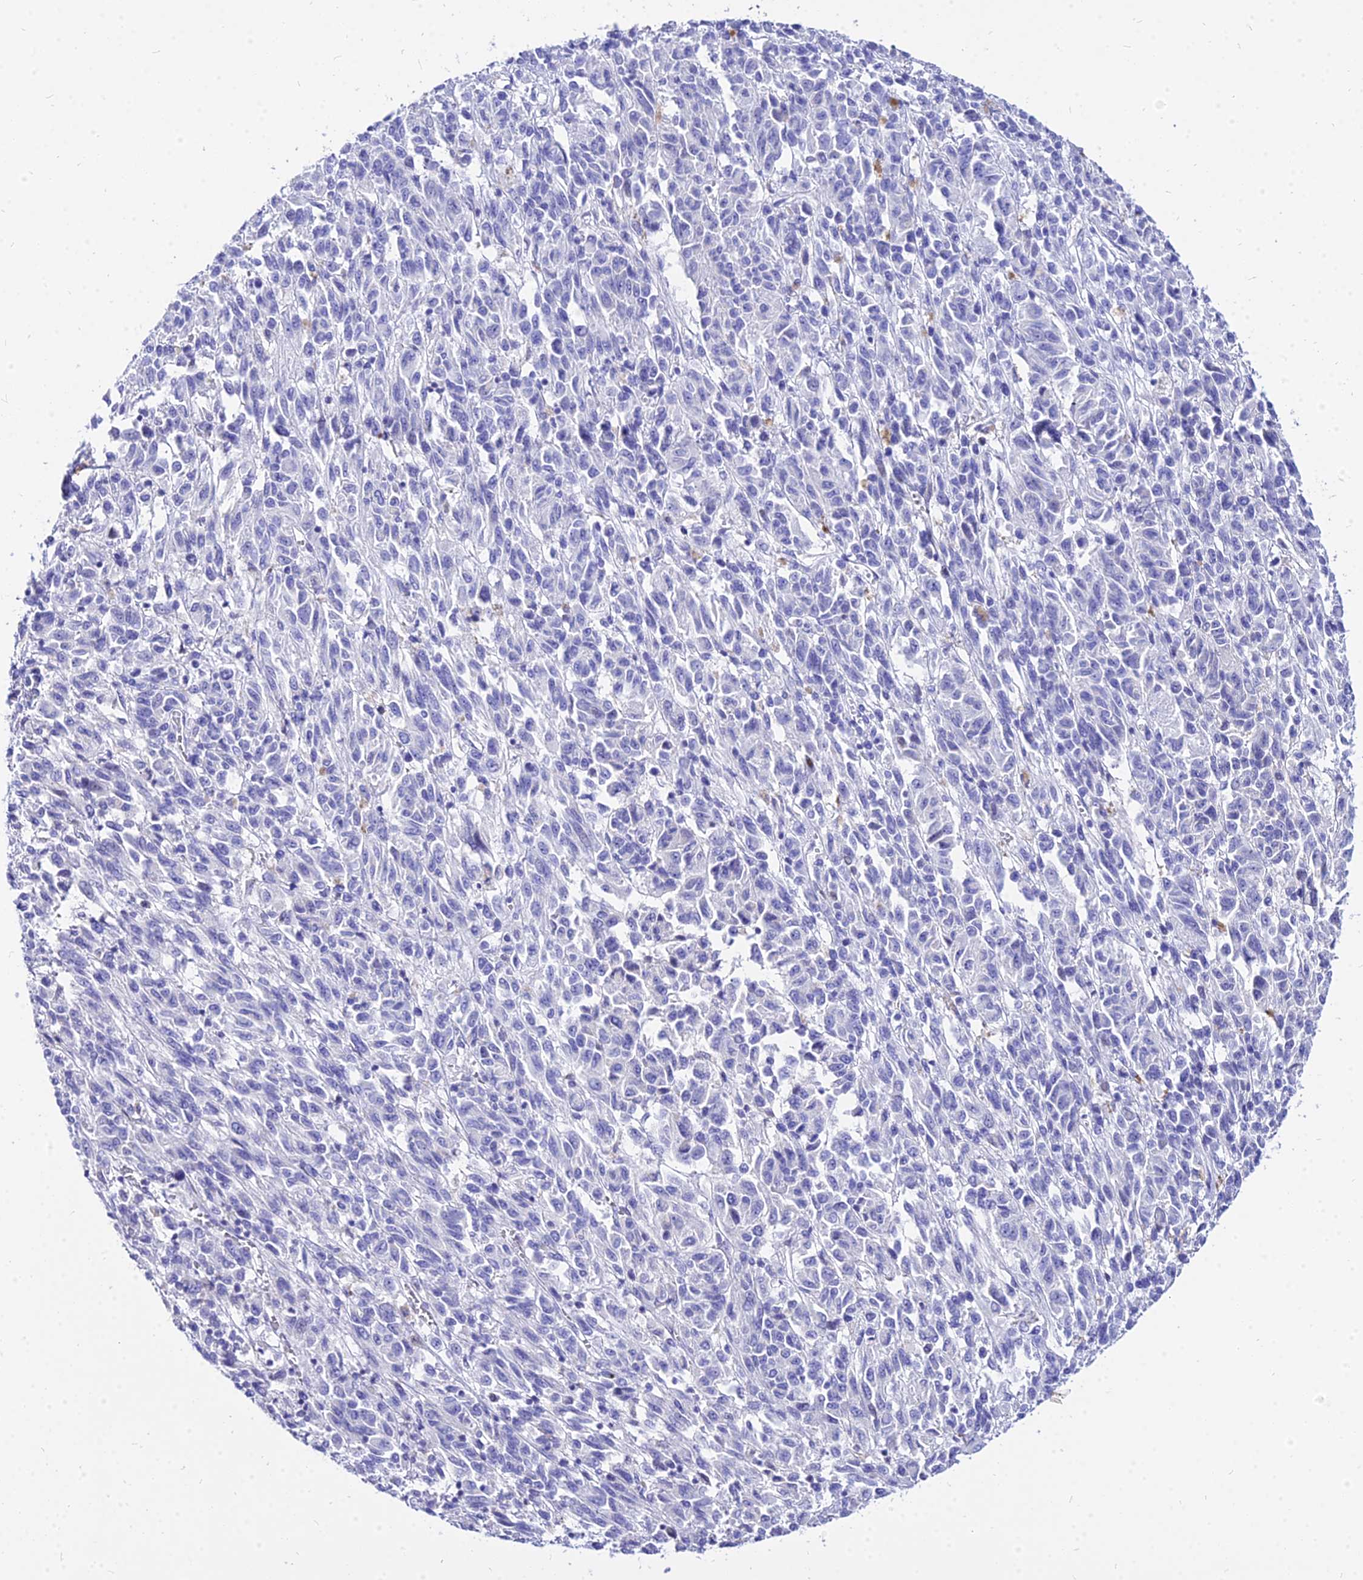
{"staining": {"intensity": "negative", "quantity": "none", "location": "none"}, "tissue": "melanoma", "cell_type": "Tumor cells", "image_type": "cancer", "snomed": [{"axis": "morphology", "description": "Malignant melanoma, Metastatic site"}, {"axis": "topography", "description": "Lung"}], "caption": "An IHC histopathology image of malignant melanoma (metastatic site) is shown. There is no staining in tumor cells of malignant melanoma (metastatic site).", "gene": "CARD18", "patient": {"sex": "male", "age": 64}}